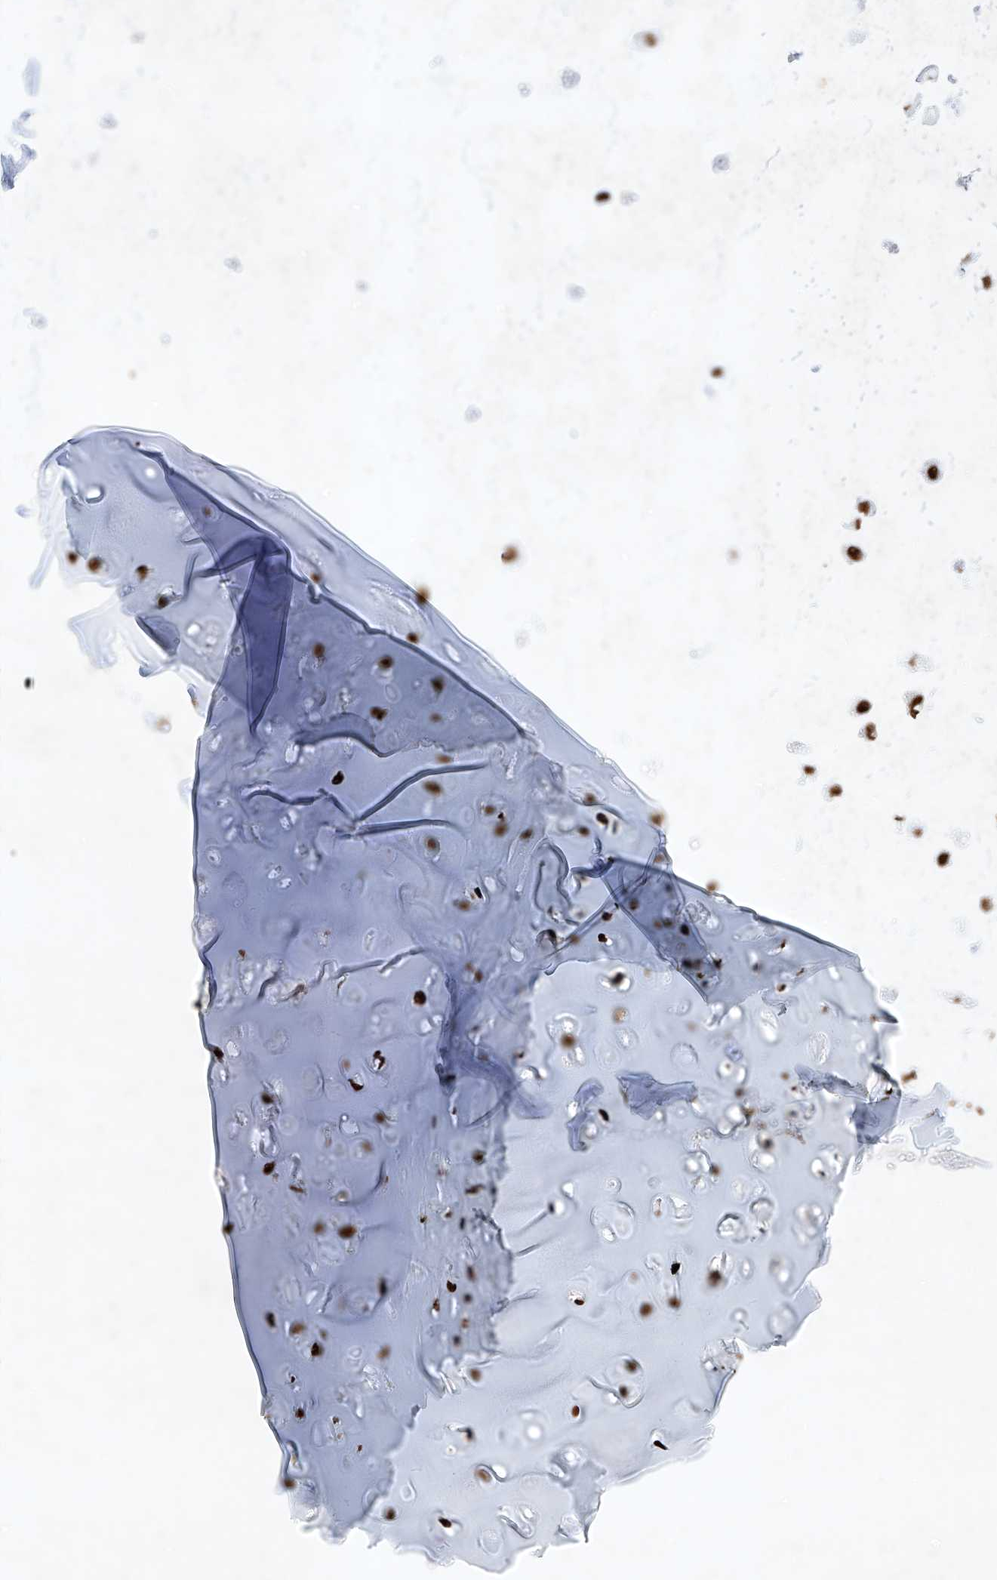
{"staining": {"intensity": "strong", "quantity": ">75%", "location": "nuclear"}, "tissue": "adipose tissue", "cell_type": "Adipocytes", "image_type": "normal", "snomed": [{"axis": "morphology", "description": "Normal tissue, NOS"}, {"axis": "morphology", "description": "Basal cell carcinoma"}, {"axis": "topography", "description": "Cartilage tissue"}, {"axis": "topography", "description": "Nasopharynx"}, {"axis": "topography", "description": "Oral tissue"}], "caption": "Human adipose tissue stained for a protein (brown) shows strong nuclear positive expression in about >75% of adipocytes.", "gene": "SRSF6", "patient": {"sex": "female", "age": 77}}